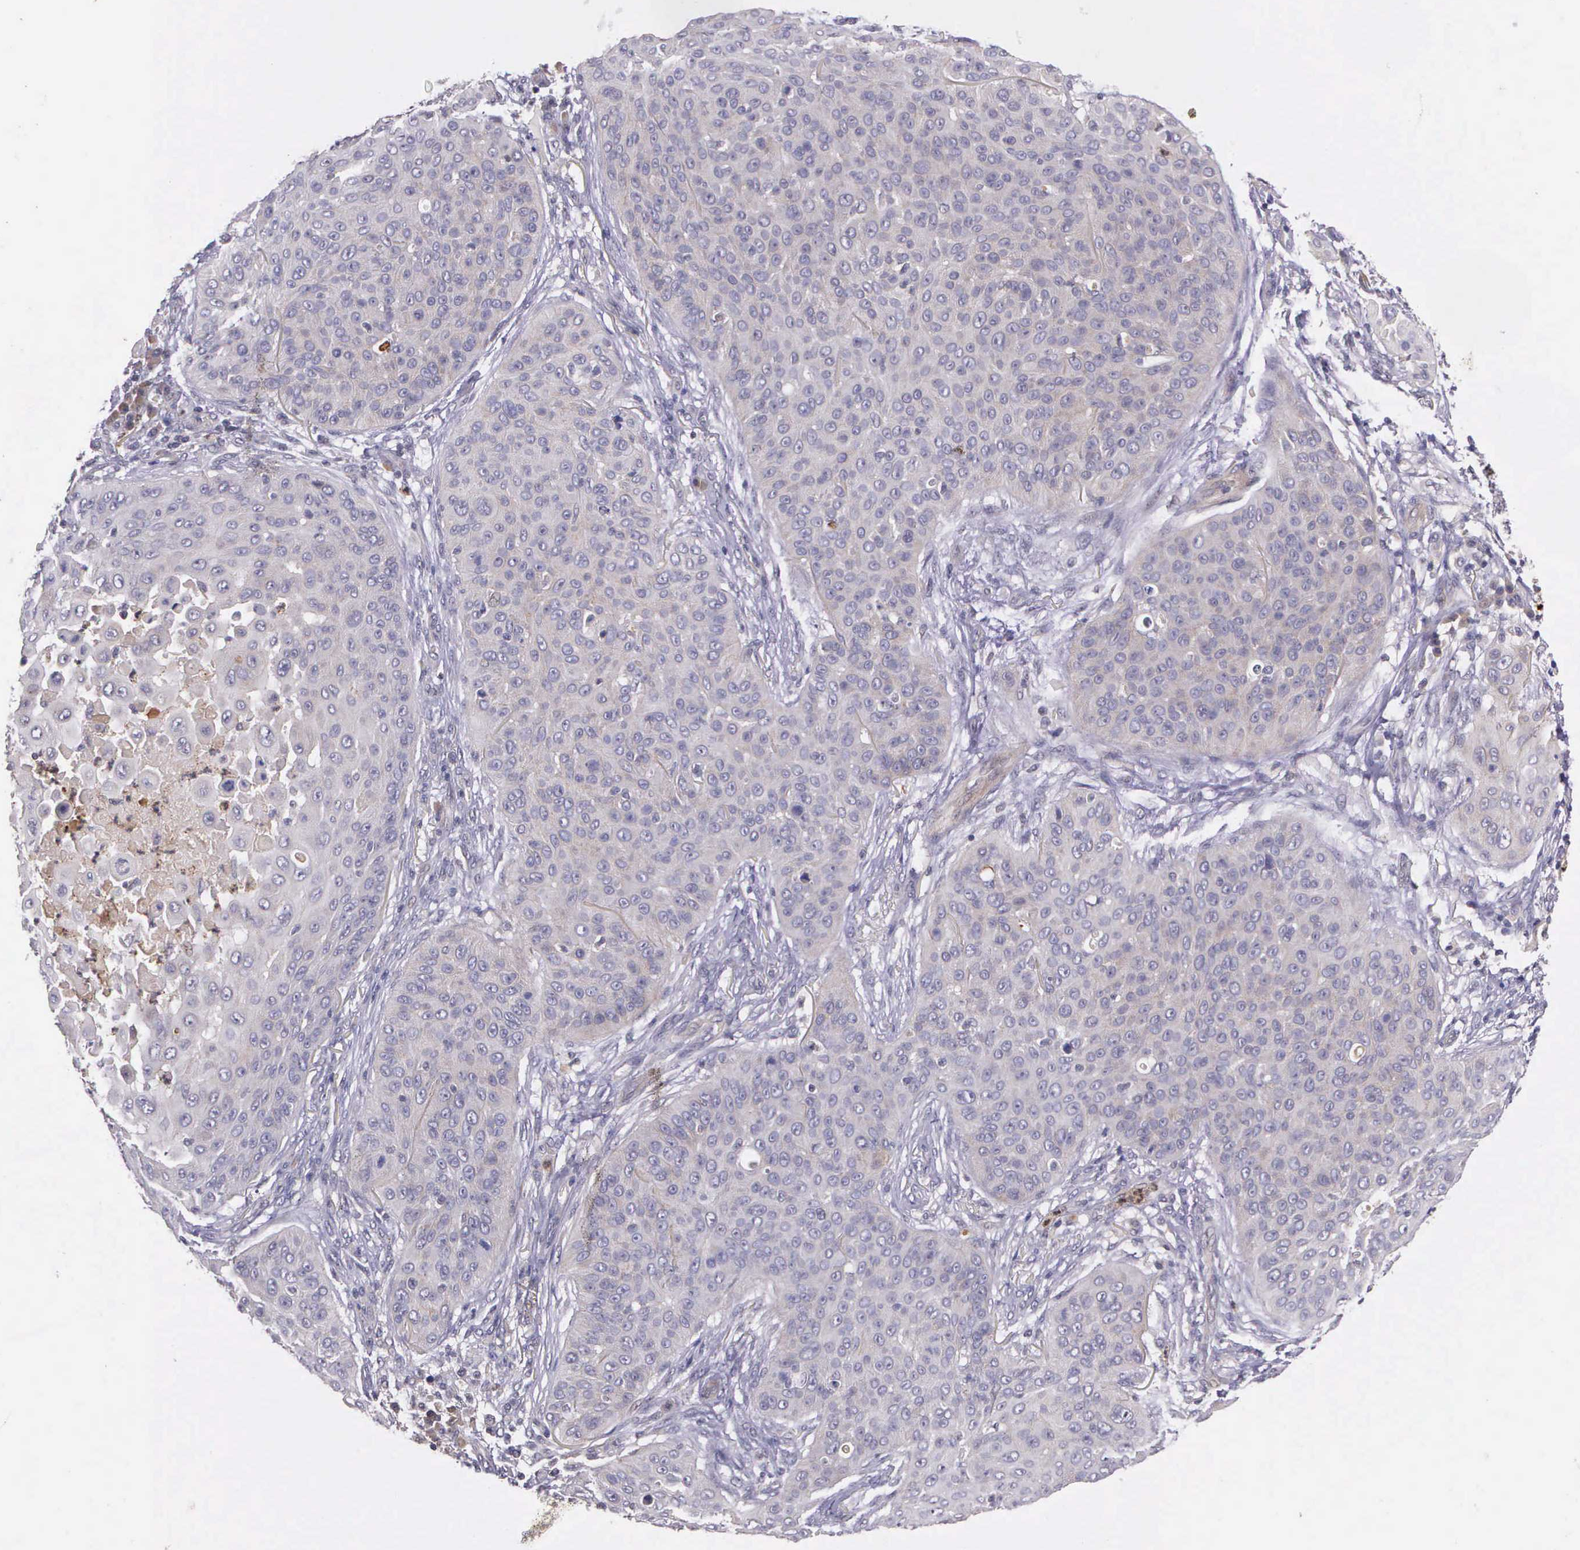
{"staining": {"intensity": "negative", "quantity": "none", "location": "none"}, "tissue": "skin cancer", "cell_type": "Tumor cells", "image_type": "cancer", "snomed": [{"axis": "morphology", "description": "Squamous cell carcinoma, NOS"}, {"axis": "topography", "description": "Skin"}], "caption": "Skin cancer stained for a protein using immunohistochemistry displays no expression tumor cells.", "gene": "PRICKLE3", "patient": {"sex": "male", "age": 82}}